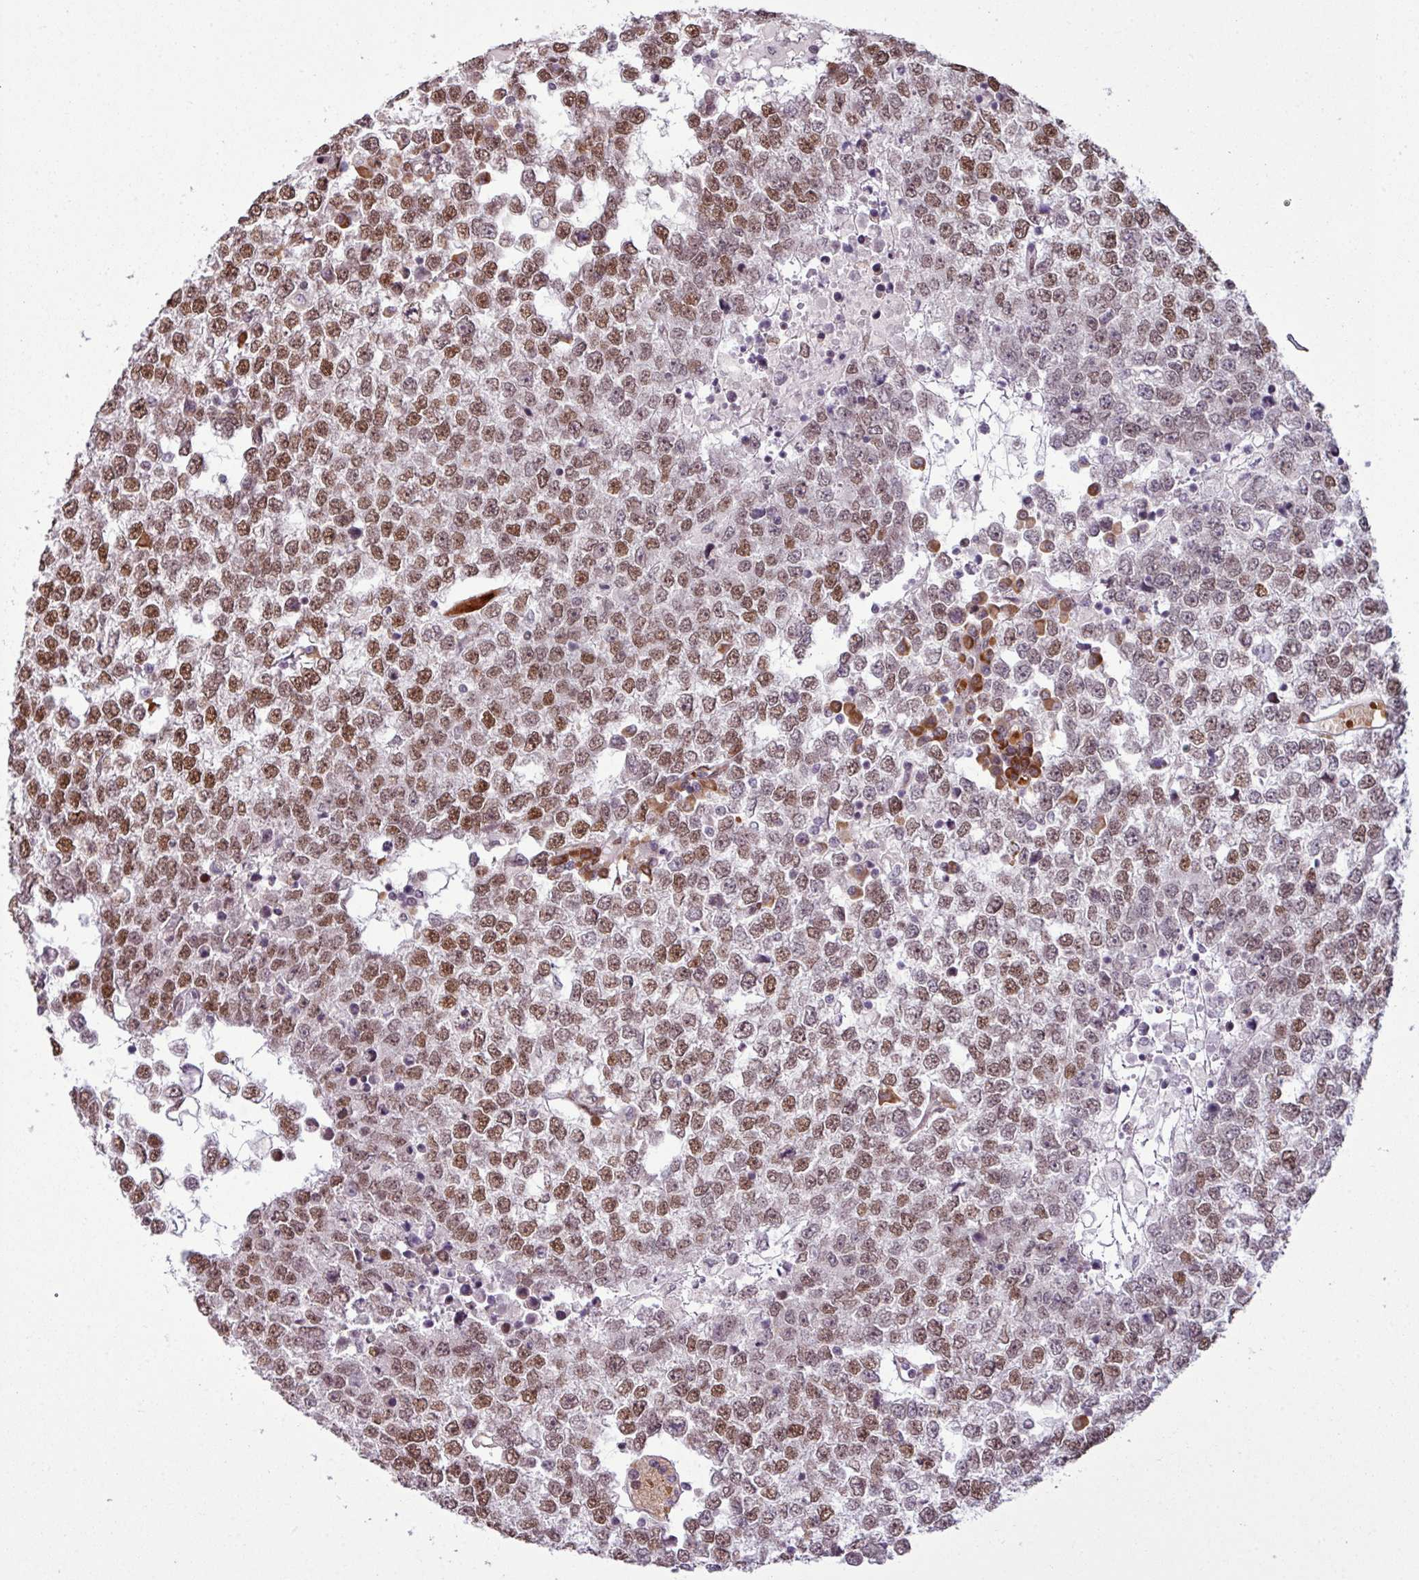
{"staining": {"intensity": "moderate", "quantity": ">75%", "location": "nuclear"}, "tissue": "testis cancer", "cell_type": "Tumor cells", "image_type": "cancer", "snomed": [{"axis": "morphology", "description": "Seminoma, NOS"}, {"axis": "topography", "description": "Testis"}], "caption": "High-power microscopy captured an immunohistochemistry (IHC) image of testis cancer (seminoma), revealing moderate nuclear positivity in about >75% of tumor cells.", "gene": "PRDM5", "patient": {"sex": "male", "age": 65}}